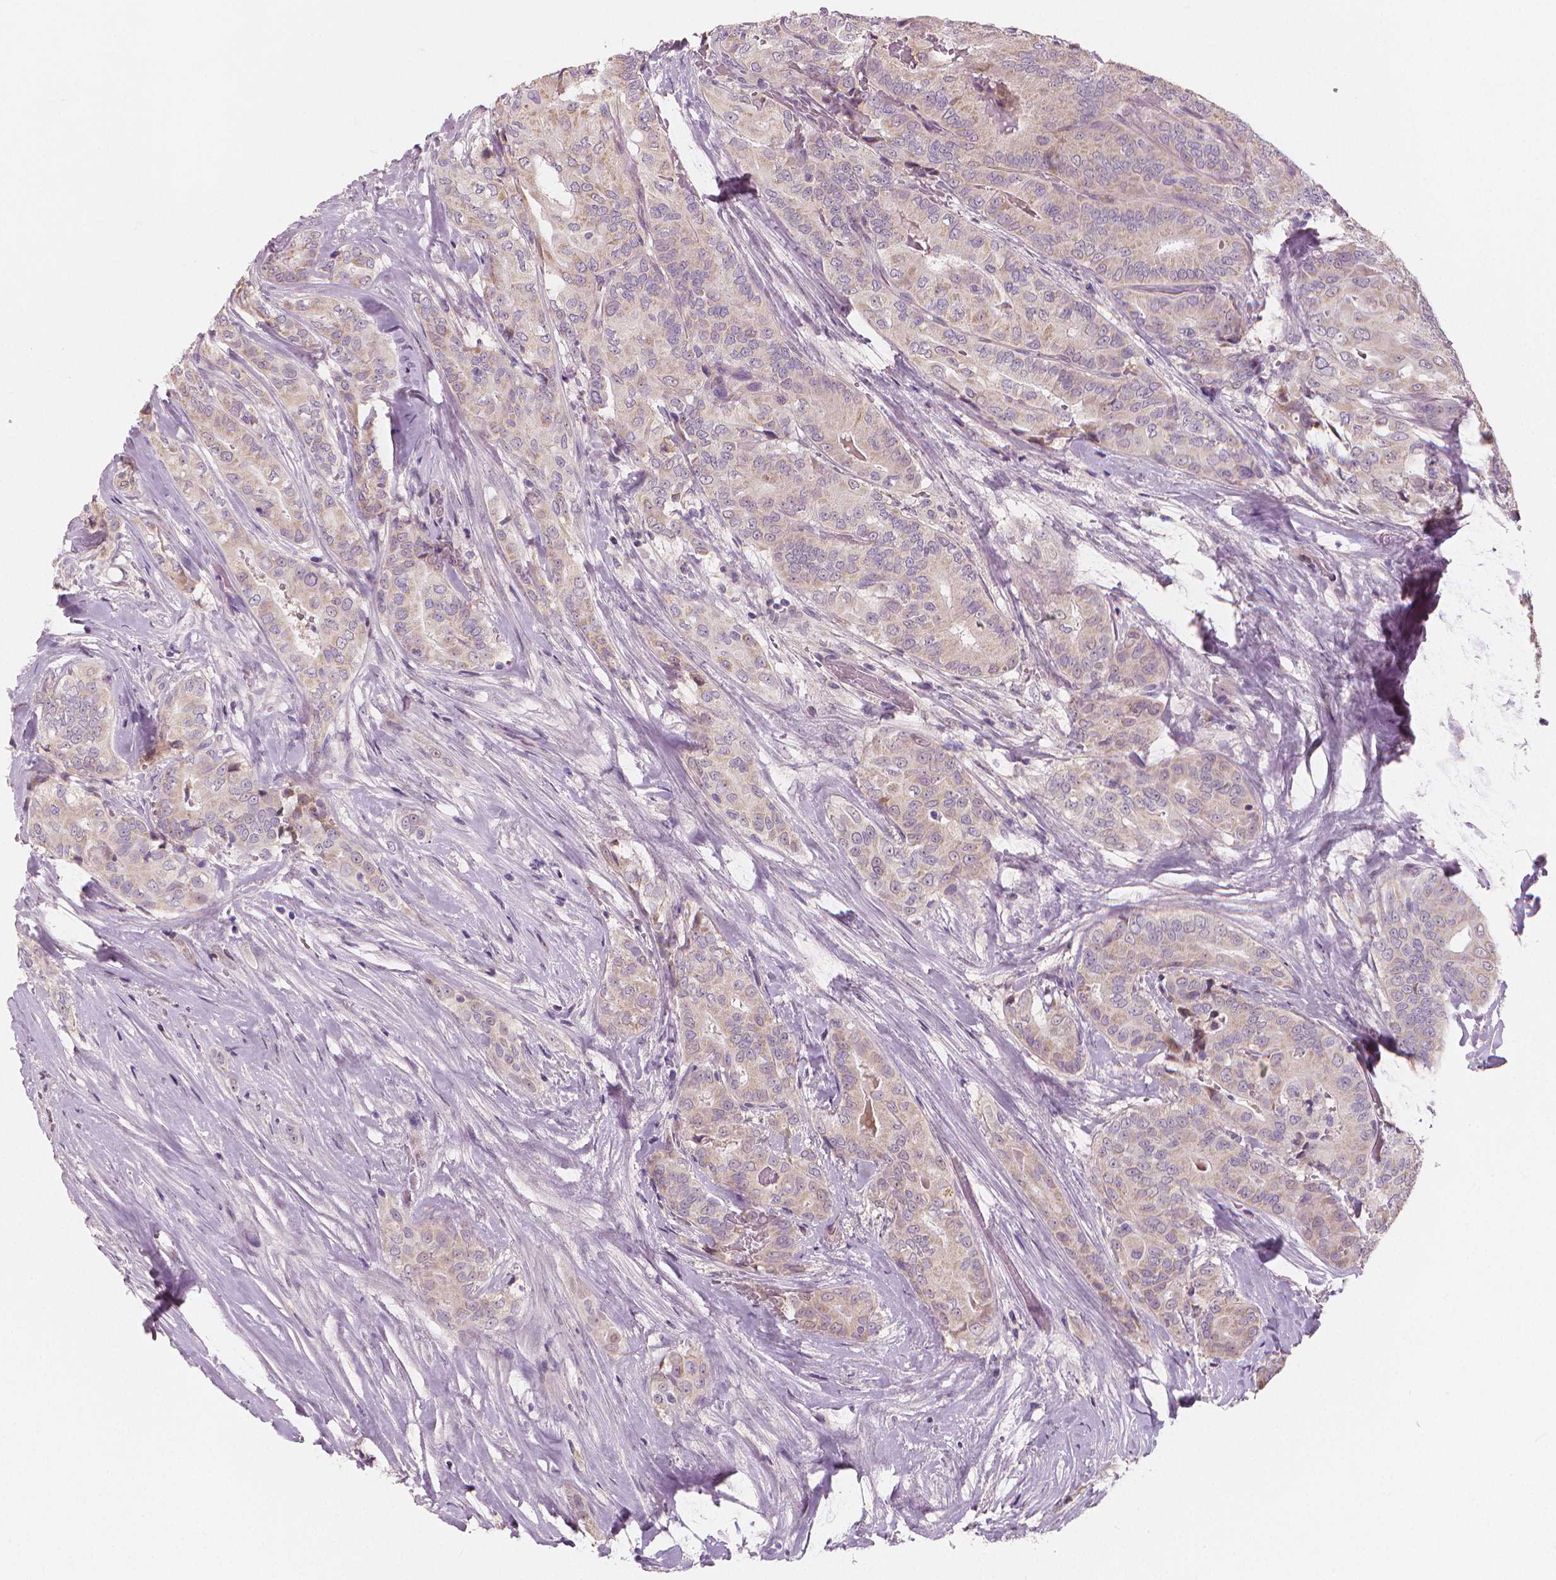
{"staining": {"intensity": "weak", "quantity": "25%-75%", "location": "cytoplasmic/membranous"}, "tissue": "thyroid cancer", "cell_type": "Tumor cells", "image_type": "cancer", "snomed": [{"axis": "morphology", "description": "Papillary adenocarcinoma, NOS"}, {"axis": "topography", "description": "Thyroid gland"}], "caption": "IHC image of neoplastic tissue: thyroid cancer (papillary adenocarcinoma) stained using immunohistochemistry demonstrates low levels of weak protein expression localized specifically in the cytoplasmic/membranous of tumor cells, appearing as a cytoplasmic/membranous brown color.", "gene": "RNASE7", "patient": {"sex": "male", "age": 61}}